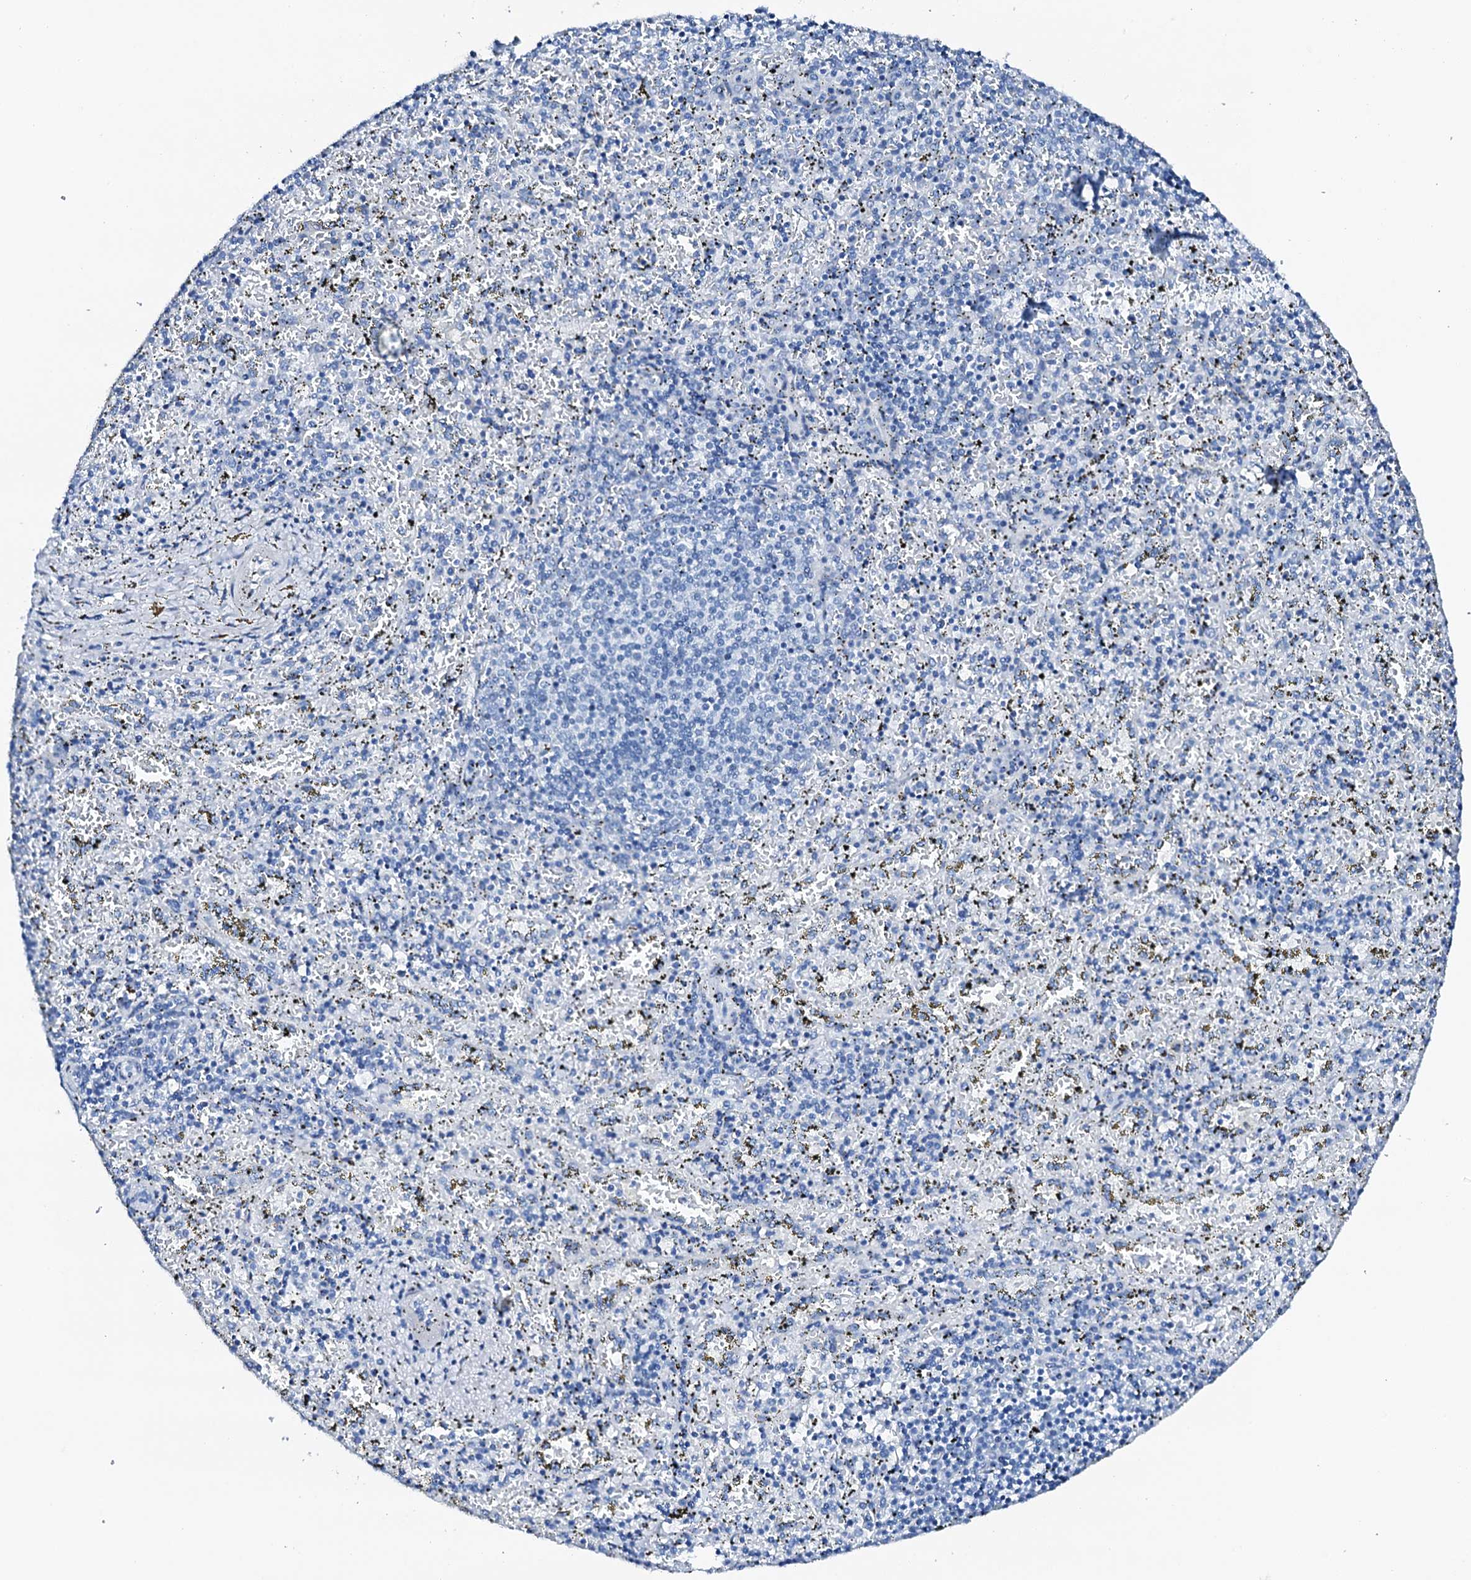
{"staining": {"intensity": "negative", "quantity": "none", "location": "none"}, "tissue": "spleen", "cell_type": "Cells in red pulp", "image_type": "normal", "snomed": [{"axis": "morphology", "description": "Normal tissue, NOS"}, {"axis": "topography", "description": "Spleen"}], "caption": "High power microscopy histopathology image of an immunohistochemistry photomicrograph of benign spleen, revealing no significant expression in cells in red pulp.", "gene": "PTH", "patient": {"sex": "male", "age": 11}}